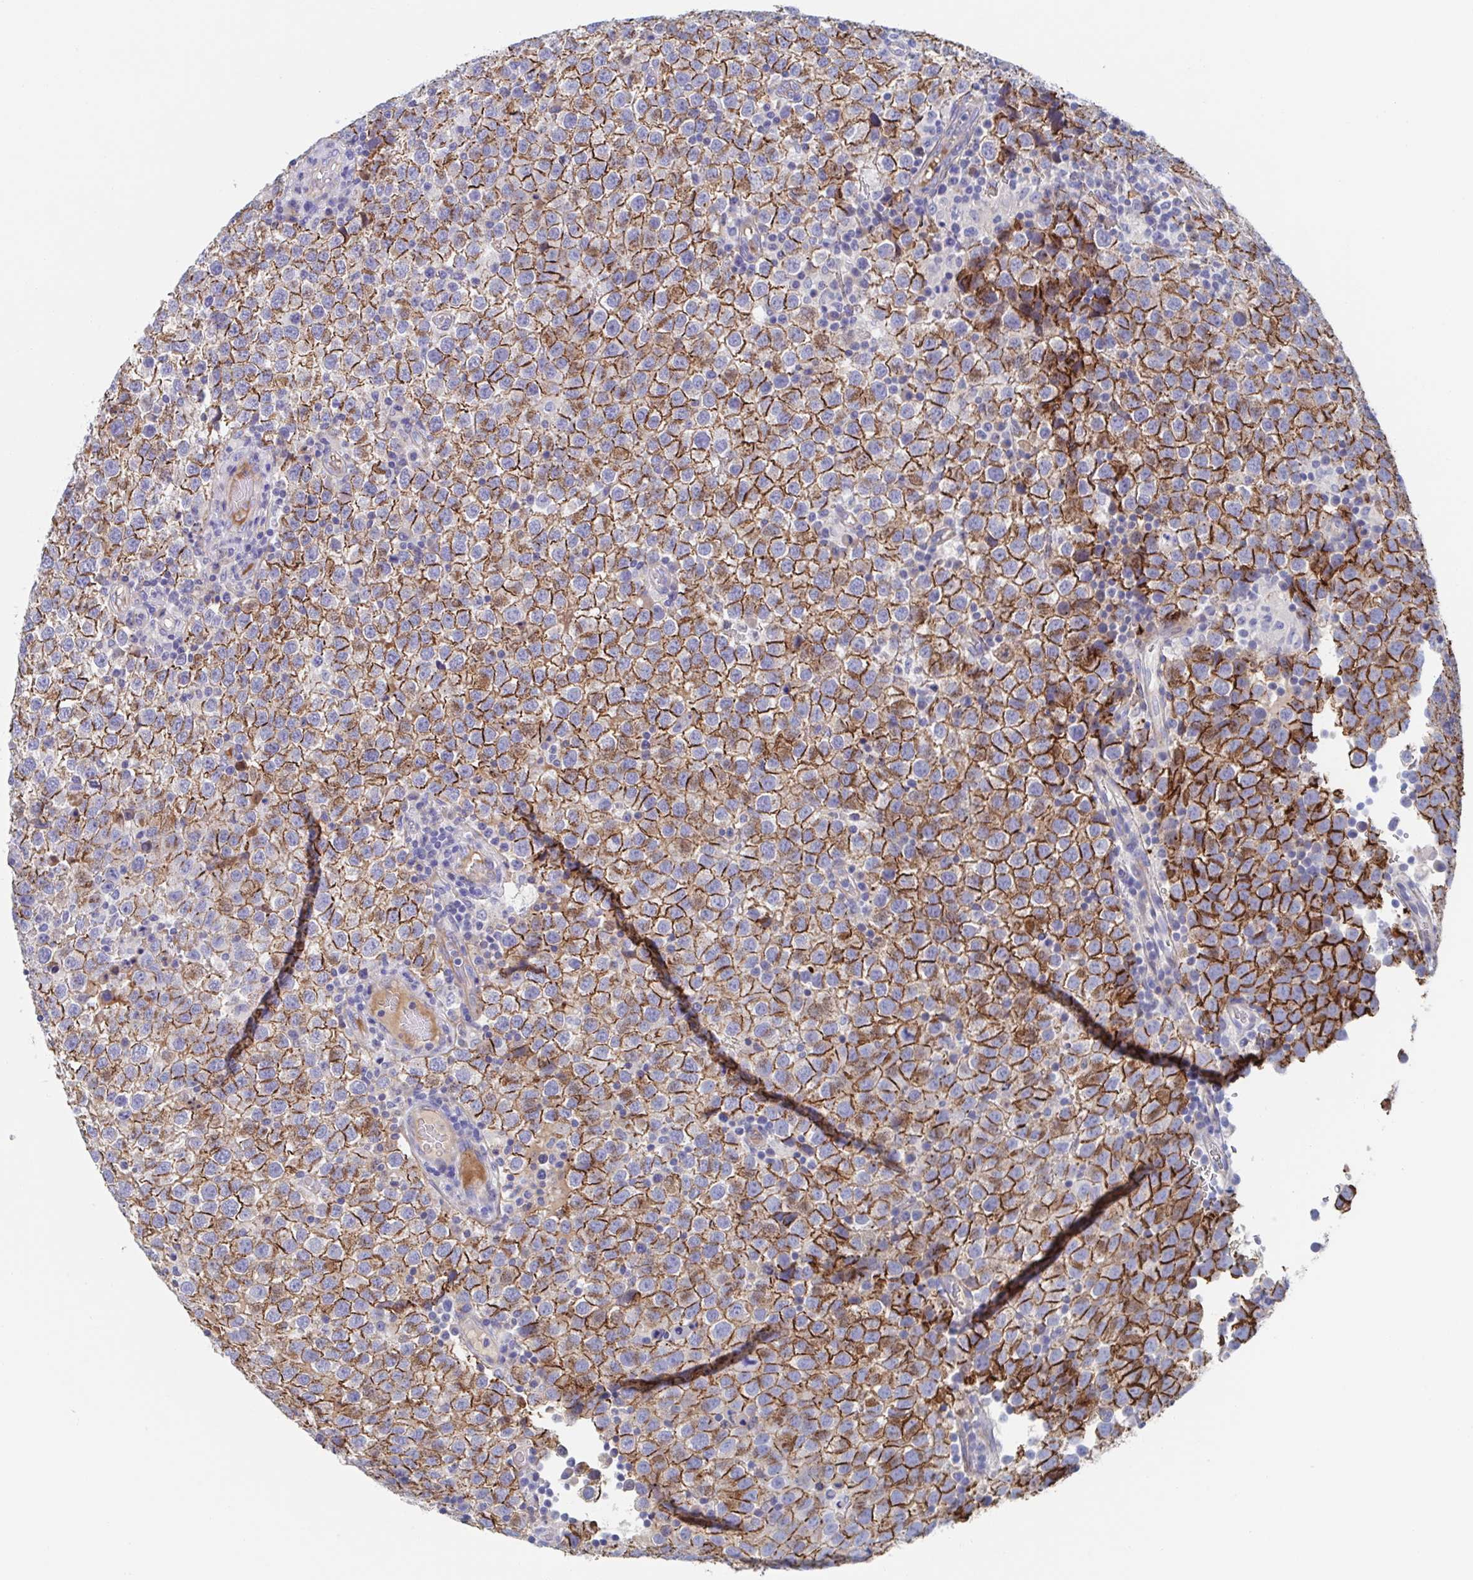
{"staining": {"intensity": "moderate", "quantity": ">75%", "location": "cytoplasmic/membranous"}, "tissue": "testis cancer", "cell_type": "Tumor cells", "image_type": "cancer", "snomed": [{"axis": "morphology", "description": "Seminoma, NOS"}, {"axis": "topography", "description": "Testis"}], "caption": "Protein expression analysis of human testis cancer (seminoma) reveals moderate cytoplasmic/membranous staining in about >75% of tumor cells.", "gene": "CDH2", "patient": {"sex": "male", "age": 34}}